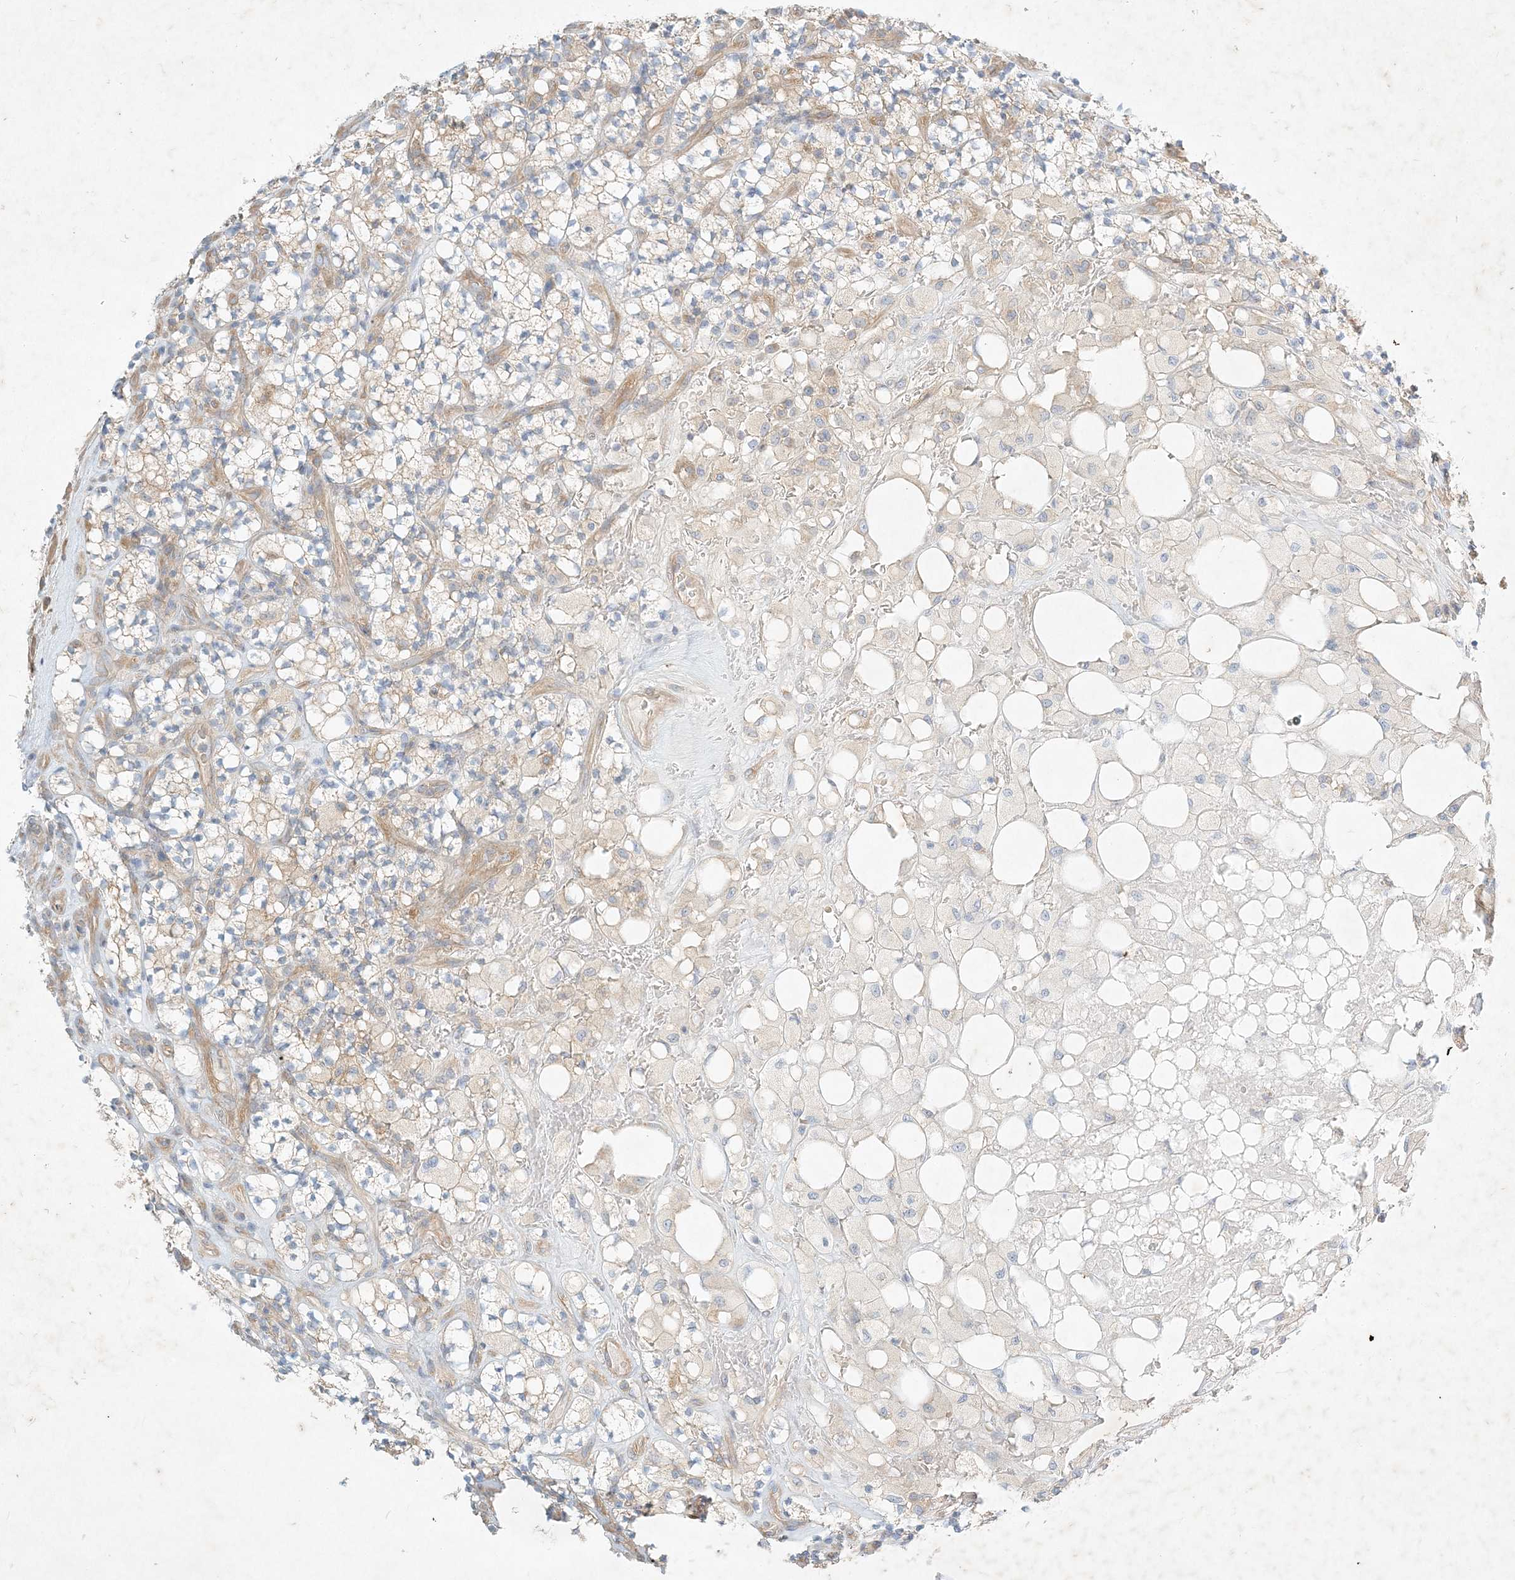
{"staining": {"intensity": "weak", "quantity": "25%-75%", "location": "cytoplasmic/membranous"}, "tissue": "renal cancer", "cell_type": "Tumor cells", "image_type": "cancer", "snomed": [{"axis": "morphology", "description": "Adenocarcinoma, NOS"}, {"axis": "topography", "description": "Kidney"}], "caption": "Renal cancer (adenocarcinoma) stained for a protein exhibits weak cytoplasmic/membranous positivity in tumor cells.", "gene": "STK11IP", "patient": {"sex": "male", "age": 77}}